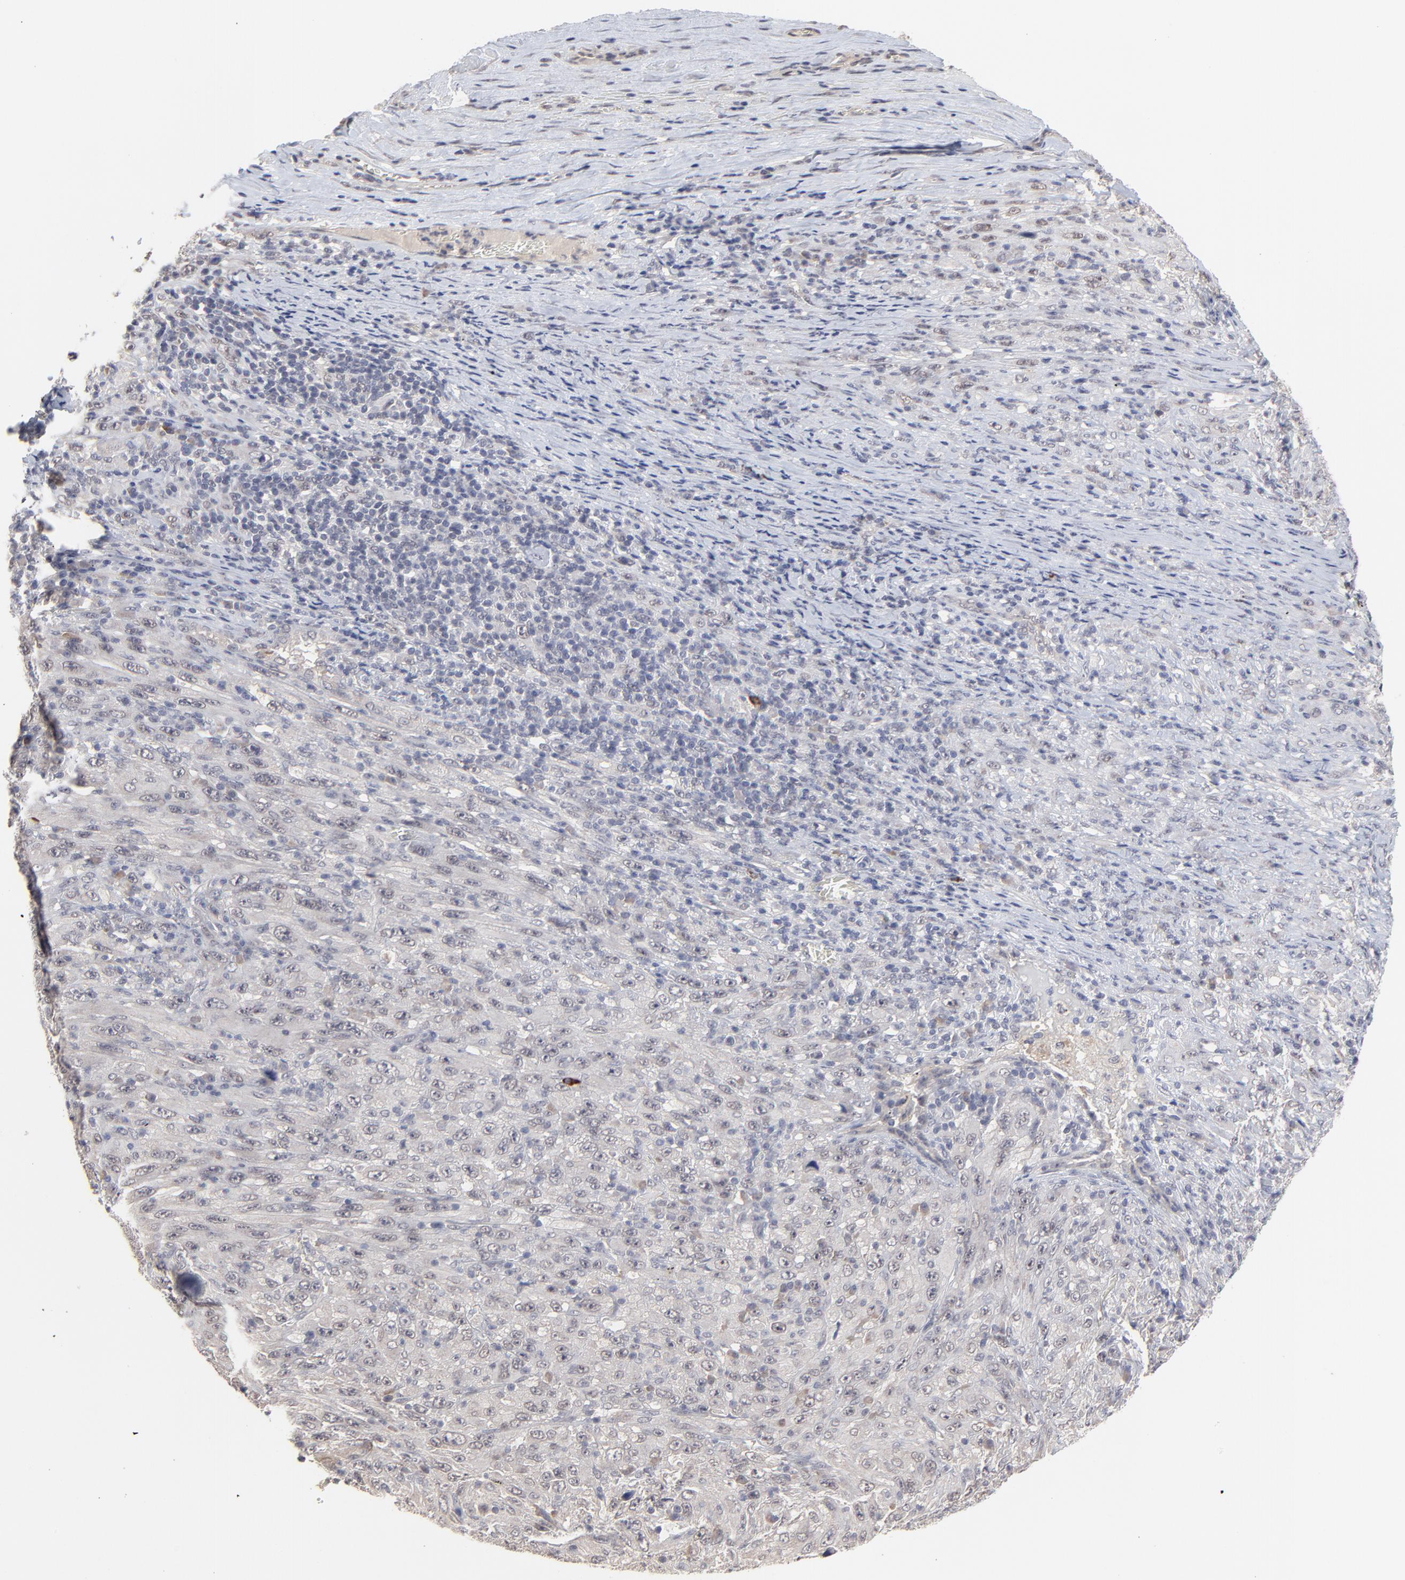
{"staining": {"intensity": "weak", "quantity": ">75%", "location": "cytoplasmic/membranous"}, "tissue": "melanoma", "cell_type": "Tumor cells", "image_type": "cancer", "snomed": [{"axis": "morphology", "description": "Malignant melanoma, Metastatic site"}, {"axis": "topography", "description": "Skin"}], "caption": "This is an image of immunohistochemistry staining of malignant melanoma (metastatic site), which shows weak staining in the cytoplasmic/membranous of tumor cells.", "gene": "FAM199X", "patient": {"sex": "female", "age": 56}}